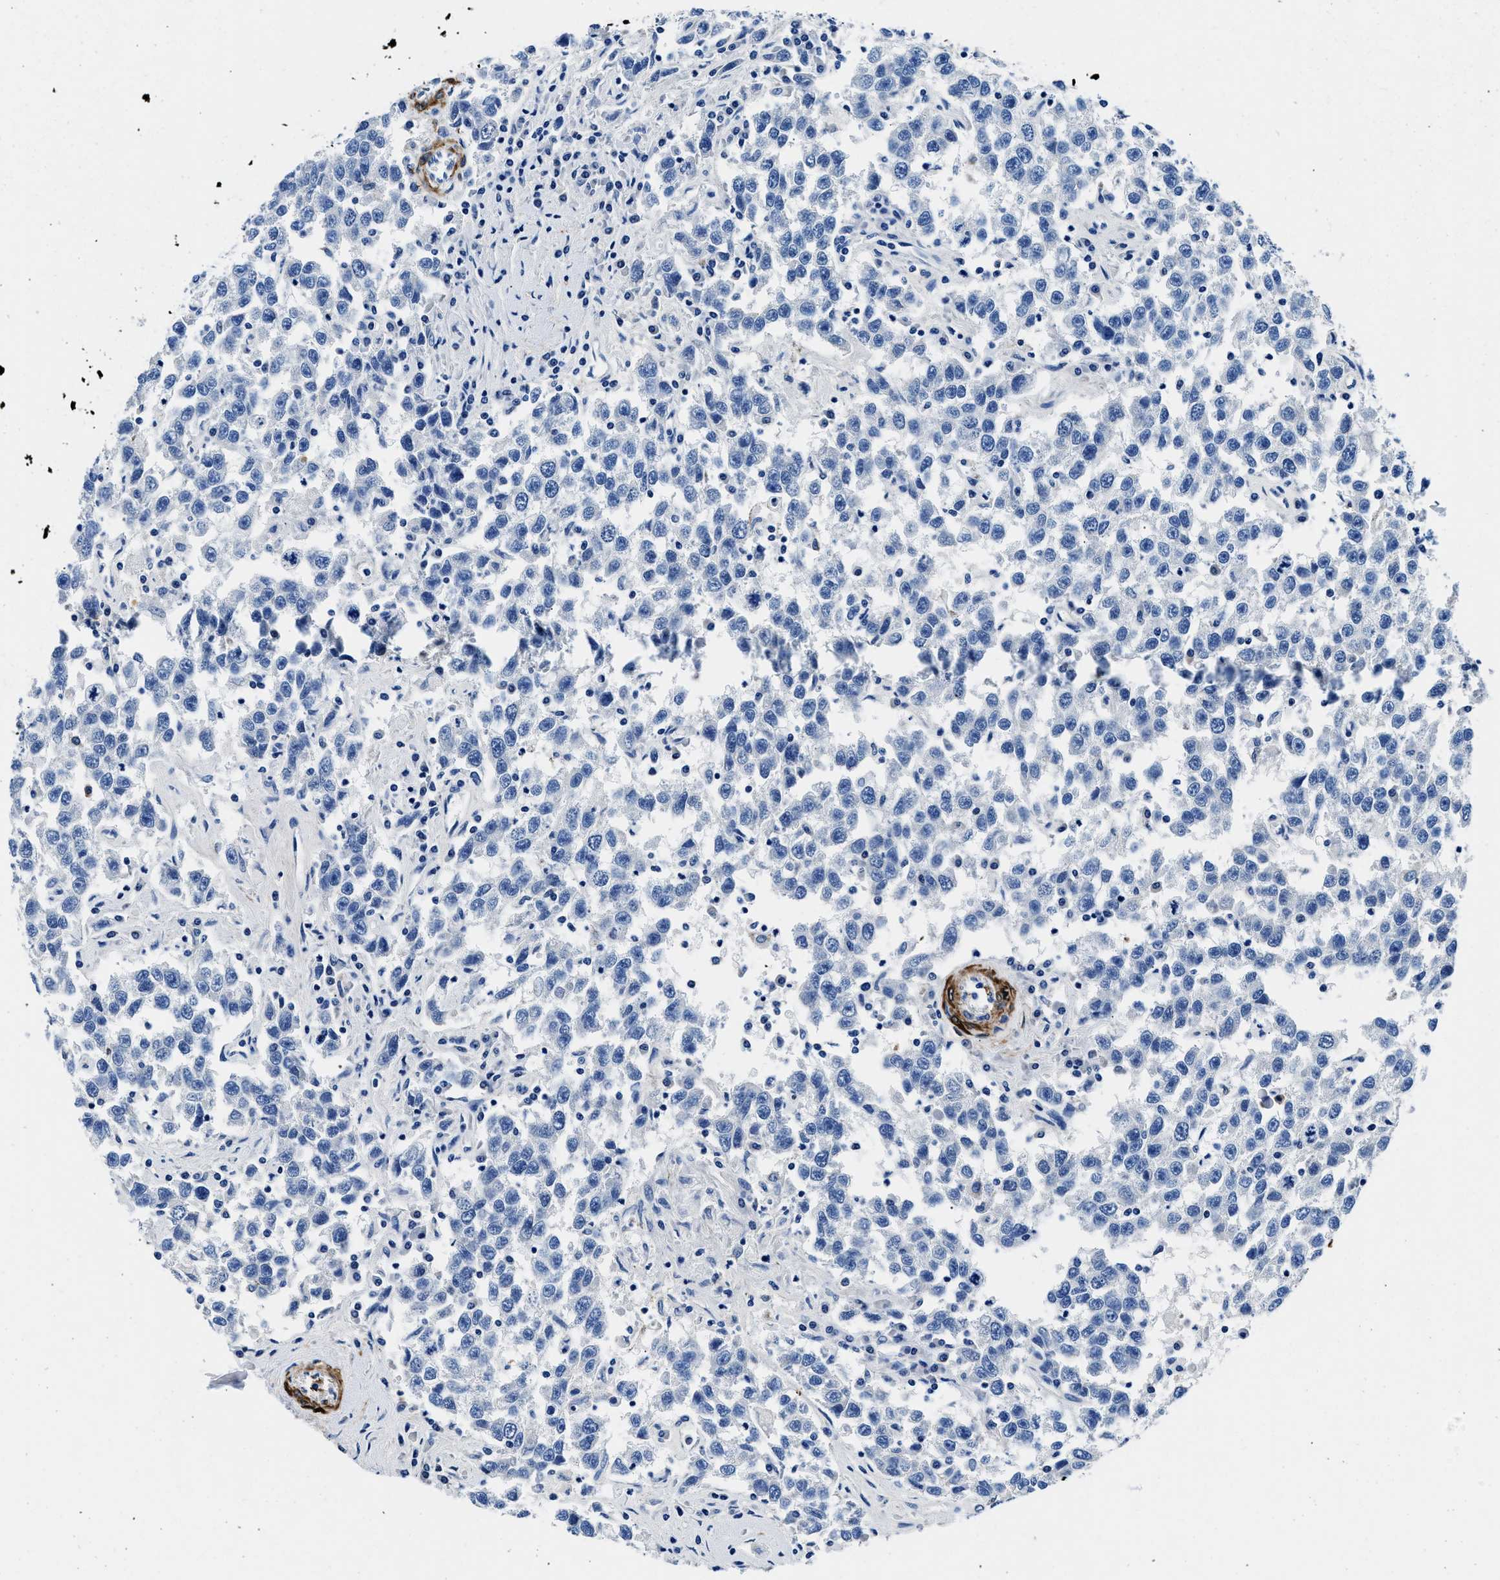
{"staining": {"intensity": "negative", "quantity": "none", "location": "none"}, "tissue": "testis cancer", "cell_type": "Tumor cells", "image_type": "cancer", "snomed": [{"axis": "morphology", "description": "Seminoma, NOS"}, {"axis": "topography", "description": "Testis"}], "caption": "High power microscopy micrograph of an immunohistochemistry (IHC) image of testis seminoma, revealing no significant staining in tumor cells.", "gene": "TEX261", "patient": {"sex": "male", "age": 41}}